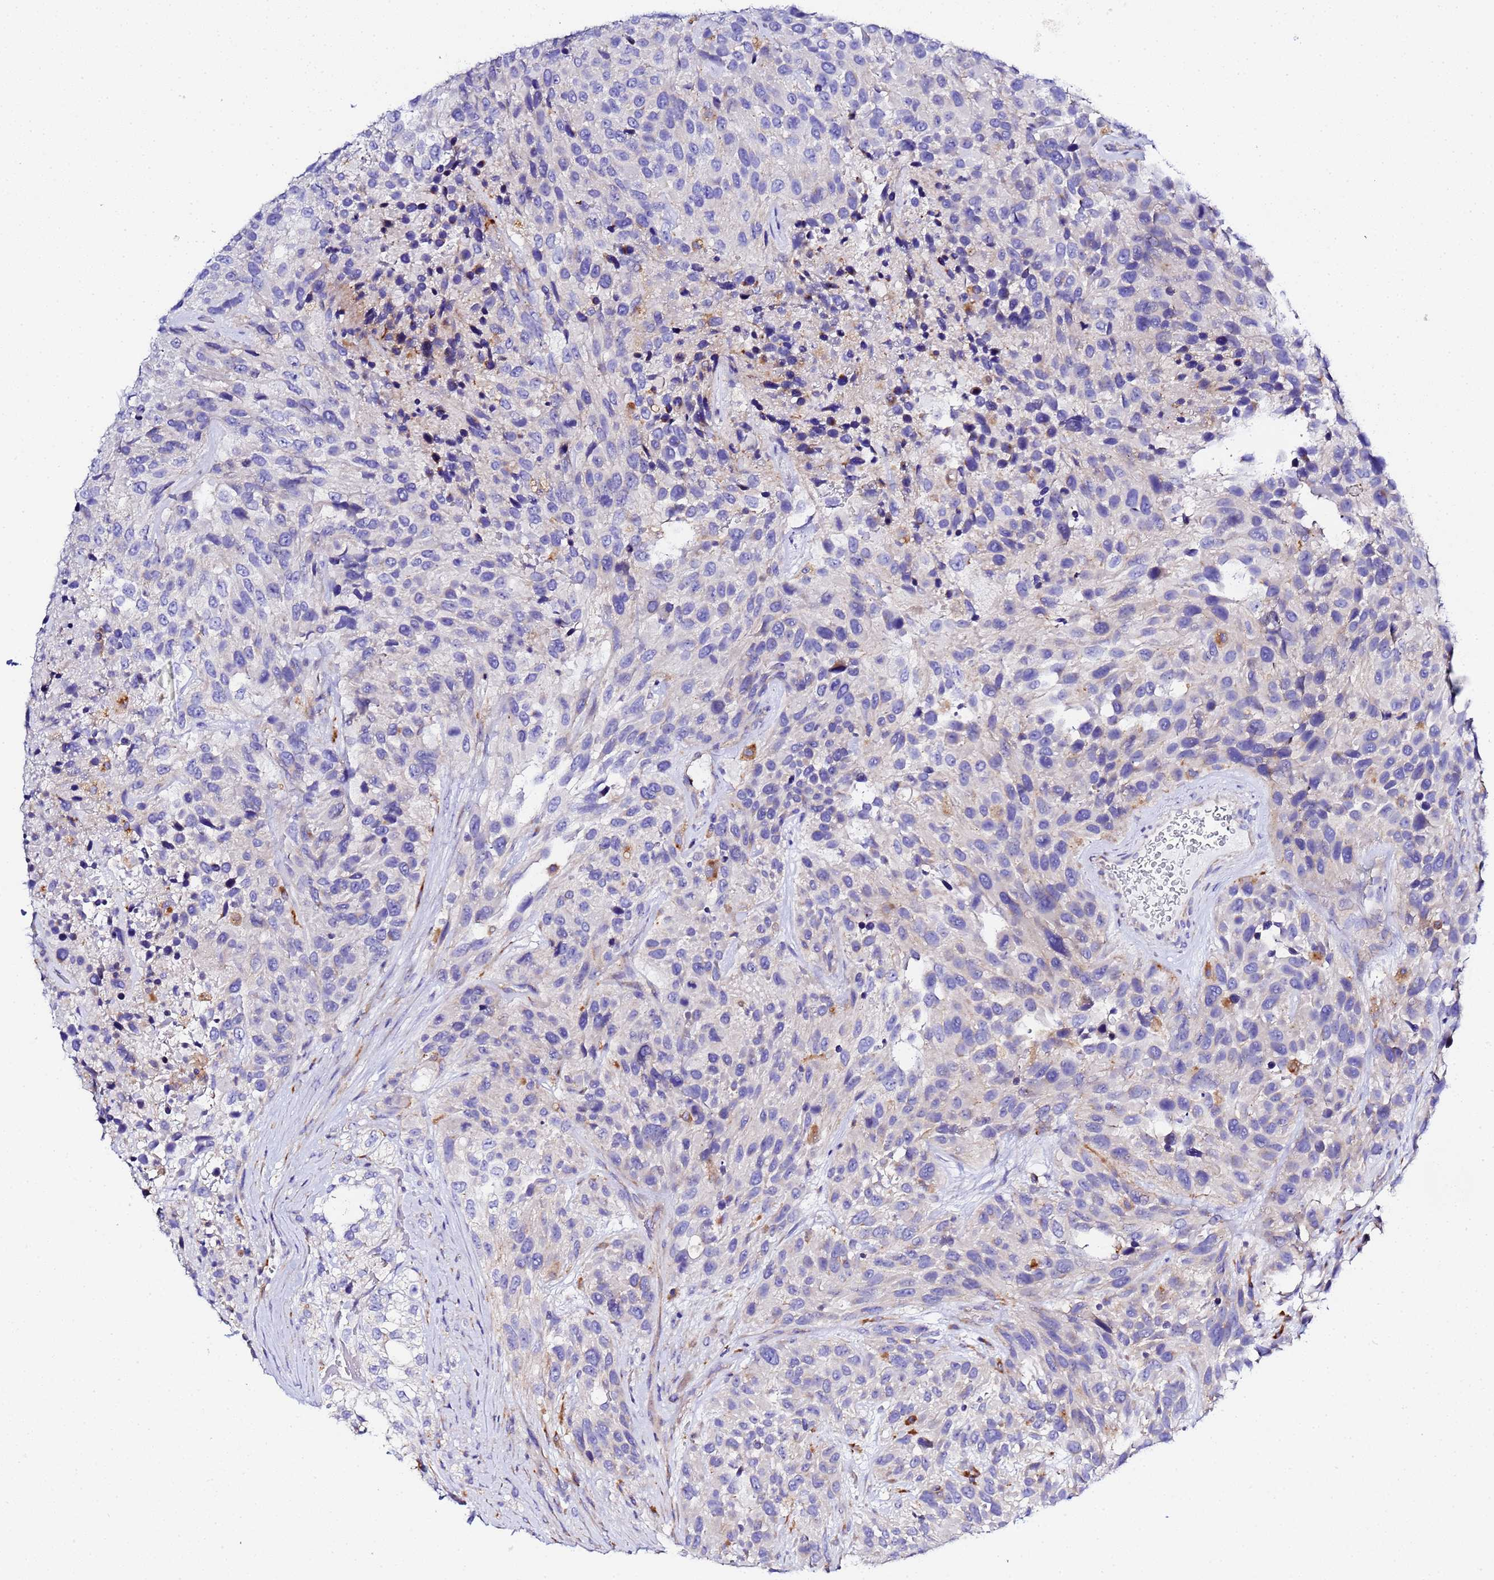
{"staining": {"intensity": "negative", "quantity": "none", "location": "none"}, "tissue": "urothelial cancer", "cell_type": "Tumor cells", "image_type": "cancer", "snomed": [{"axis": "morphology", "description": "Urothelial carcinoma, High grade"}, {"axis": "topography", "description": "Urinary bladder"}], "caption": "This is a photomicrograph of immunohistochemistry (IHC) staining of urothelial carcinoma (high-grade), which shows no staining in tumor cells.", "gene": "VTI1B", "patient": {"sex": "female", "age": 70}}